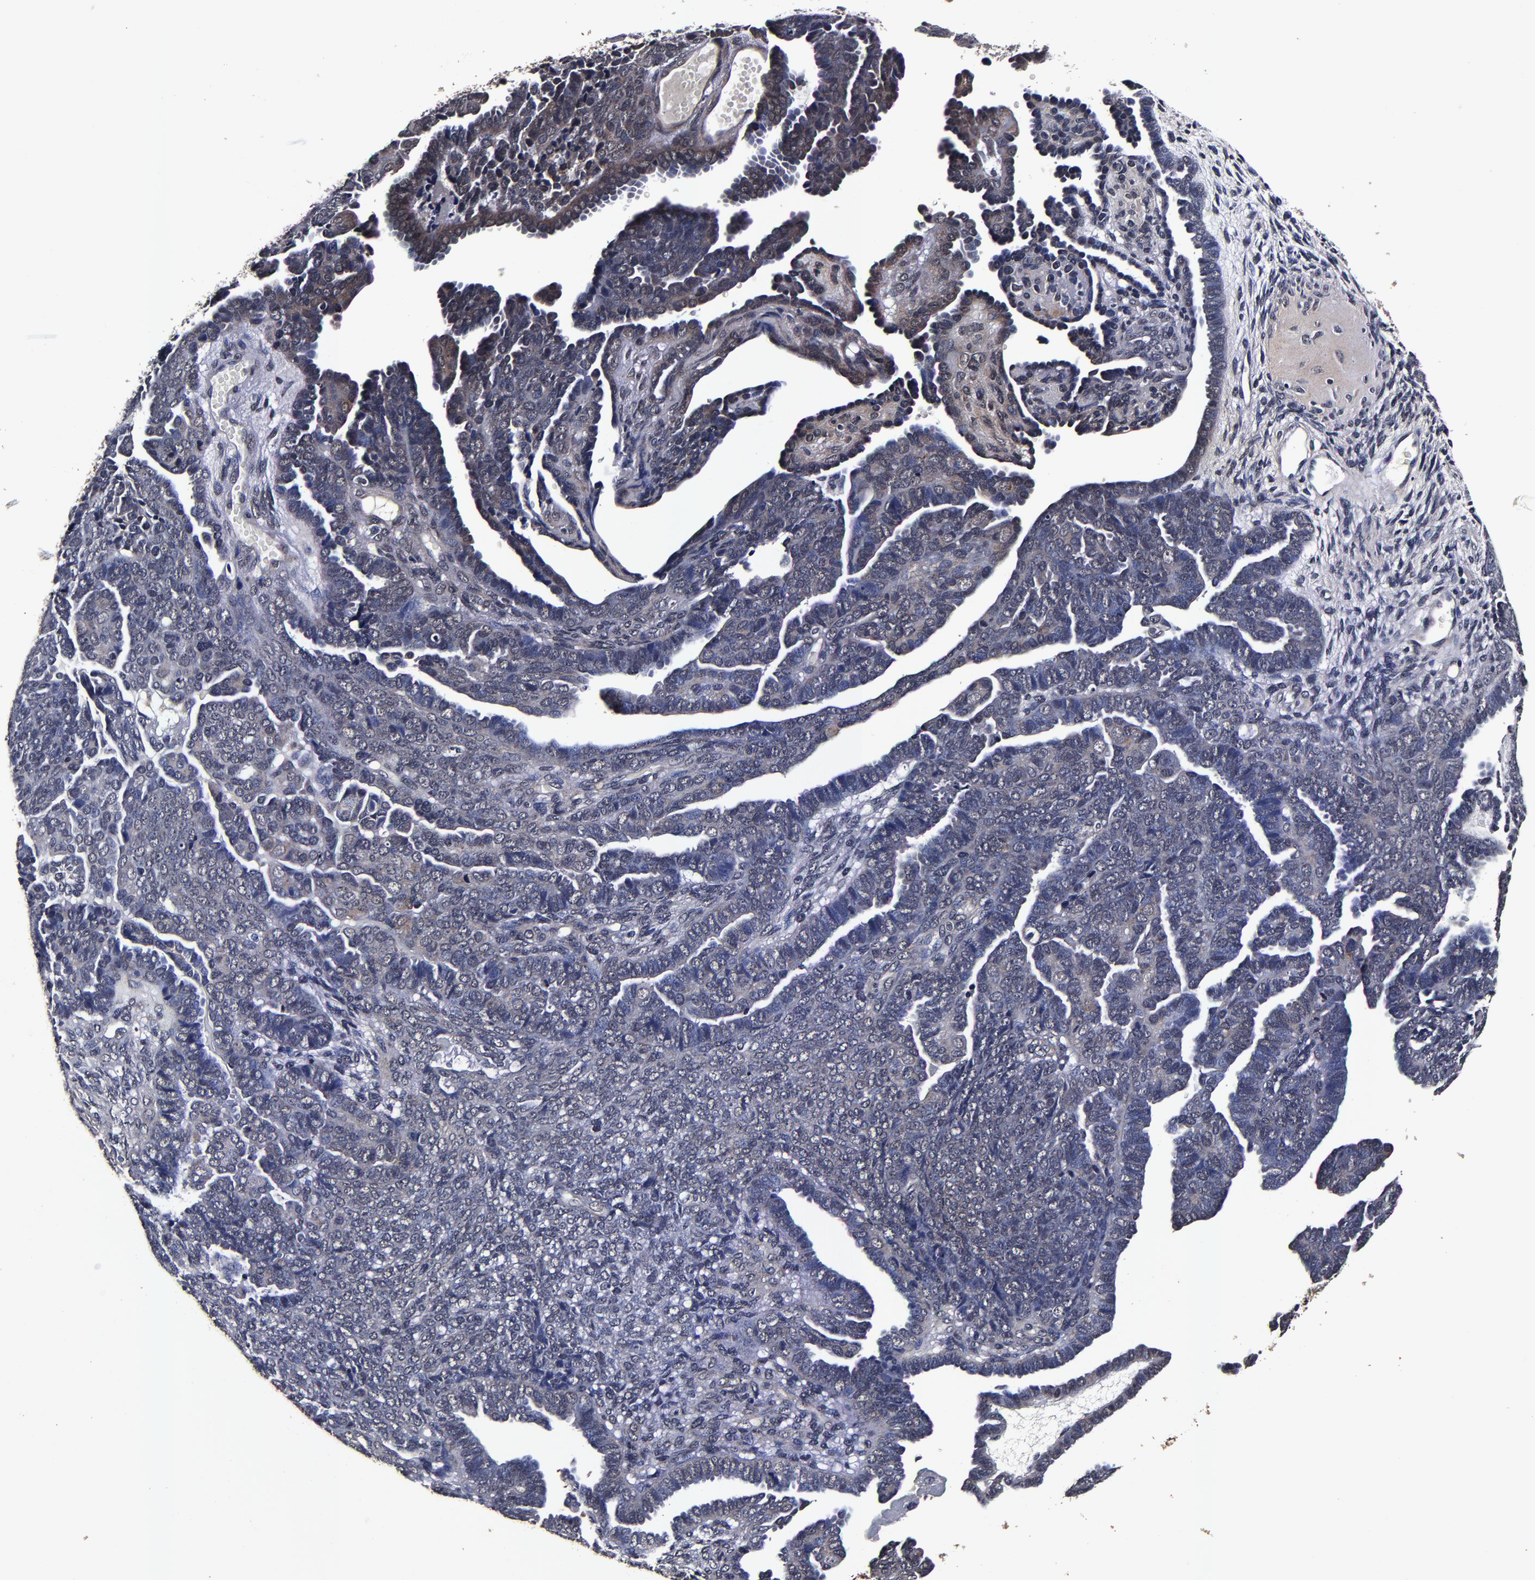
{"staining": {"intensity": "negative", "quantity": "none", "location": "none"}, "tissue": "endometrial cancer", "cell_type": "Tumor cells", "image_type": "cancer", "snomed": [{"axis": "morphology", "description": "Neoplasm, malignant, NOS"}, {"axis": "topography", "description": "Endometrium"}], "caption": "Immunohistochemical staining of endometrial cancer (malignant neoplasm) shows no significant positivity in tumor cells.", "gene": "MMP15", "patient": {"sex": "female", "age": 74}}